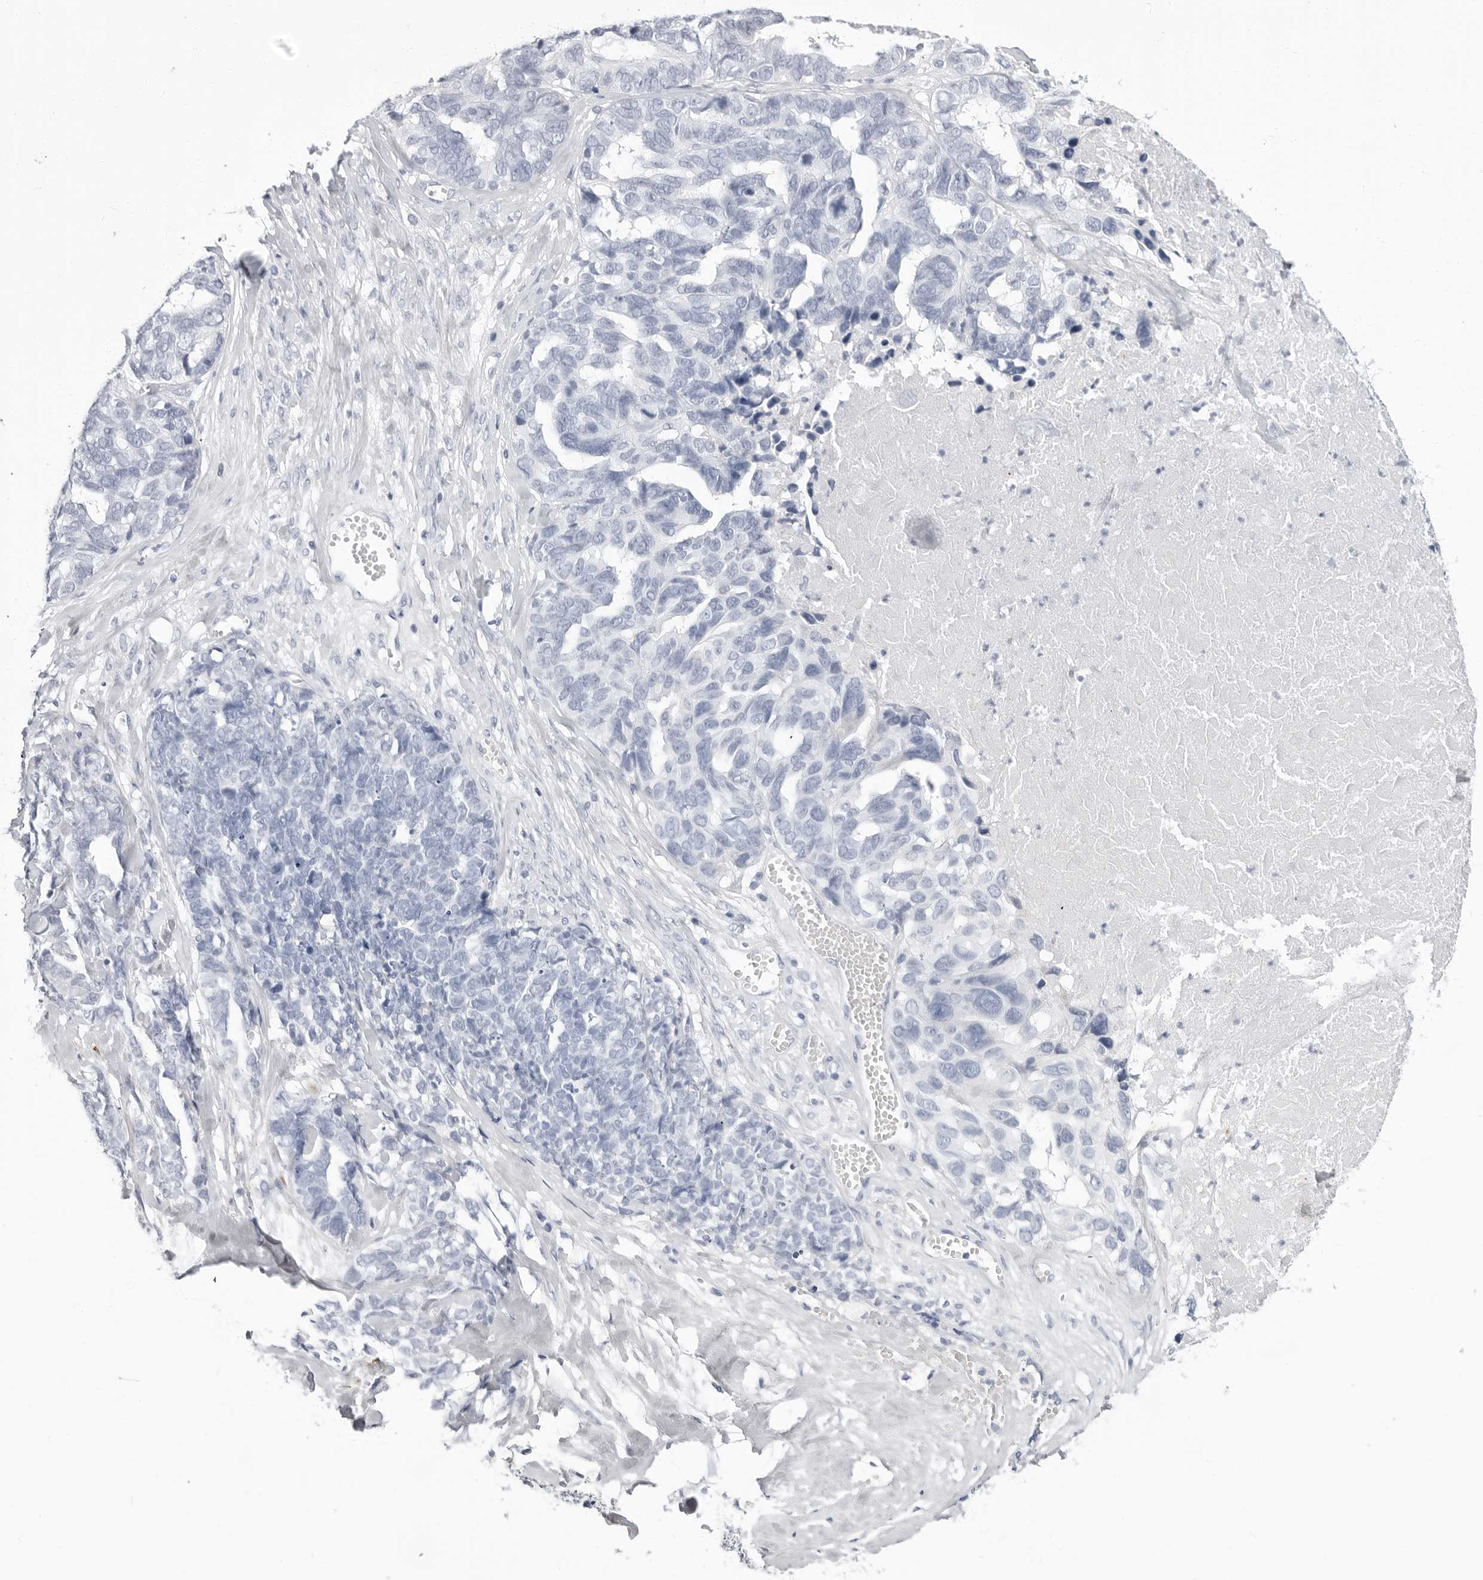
{"staining": {"intensity": "negative", "quantity": "none", "location": "none"}, "tissue": "ovarian cancer", "cell_type": "Tumor cells", "image_type": "cancer", "snomed": [{"axis": "morphology", "description": "Cystadenocarcinoma, serous, NOS"}, {"axis": "topography", "description": "Ovary"}], "caption": "This micrograph is of ovarian serous cystadenocarcinoma stained with IHC to label a protein in brown with the nuclei are counter-stained blue. There is no positivity in tumor cells.", "gene": "ERICH3", "patient": {"sex": "female", "age": 79}}